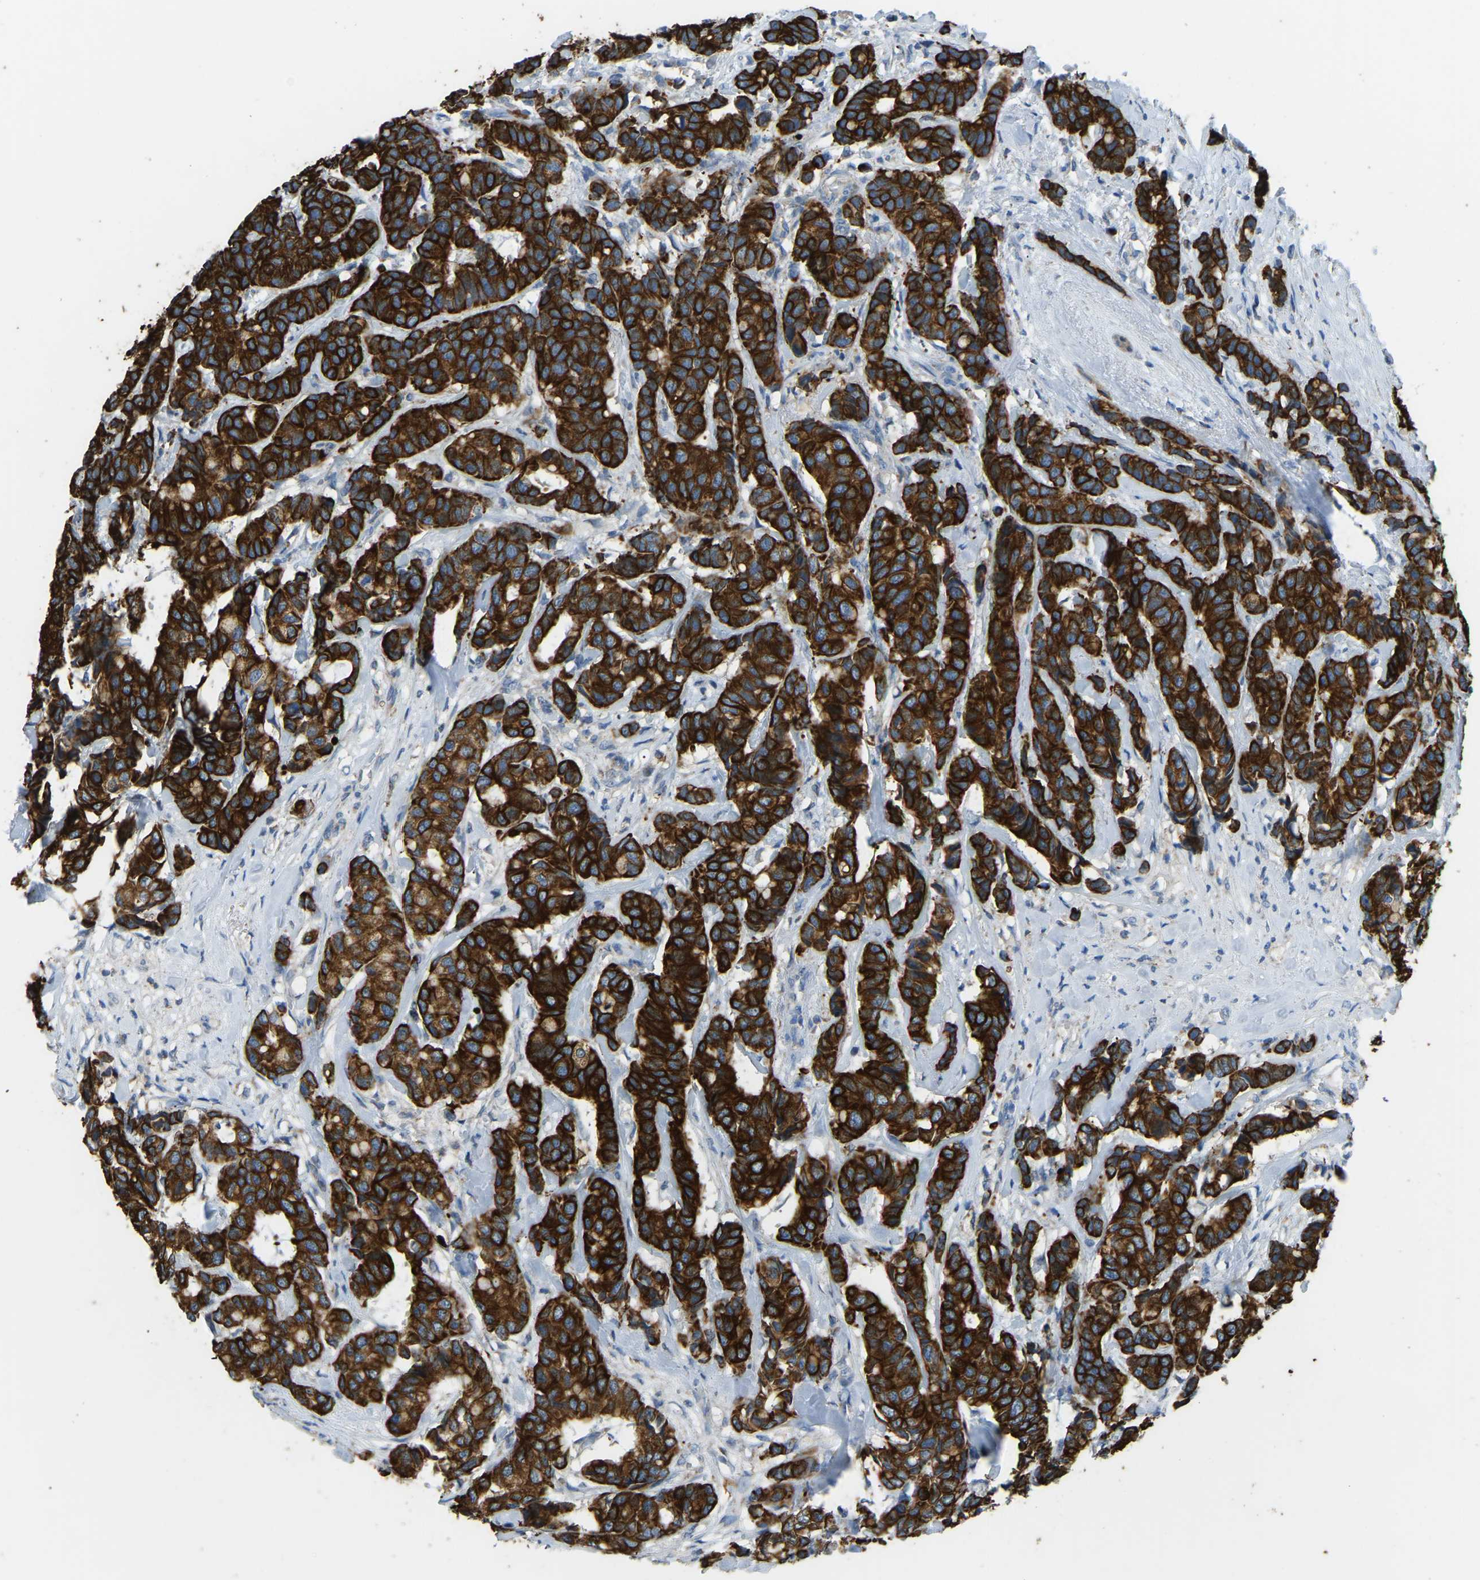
{"staining": {"intensity": "strong", "quantity": ">75%", "location": "cytoplasmic/membranous"}, "tissue": "breast cancer", "cell_type": "Tumor cells", "image_type": "cancer", "snomed": [{"axis": "morphology", "description": "Duct carcinoma"}, {"axis": "topography", "description": "Breast"}], "caption": "IHC of breast cancer (invasive ductal carcinoma) shows high levels of strong cytoplasmic/membranous expression in about >75% of tumor cells.", "gene": "ZNF200", "patient": {"sex": "female", "age": 87}}